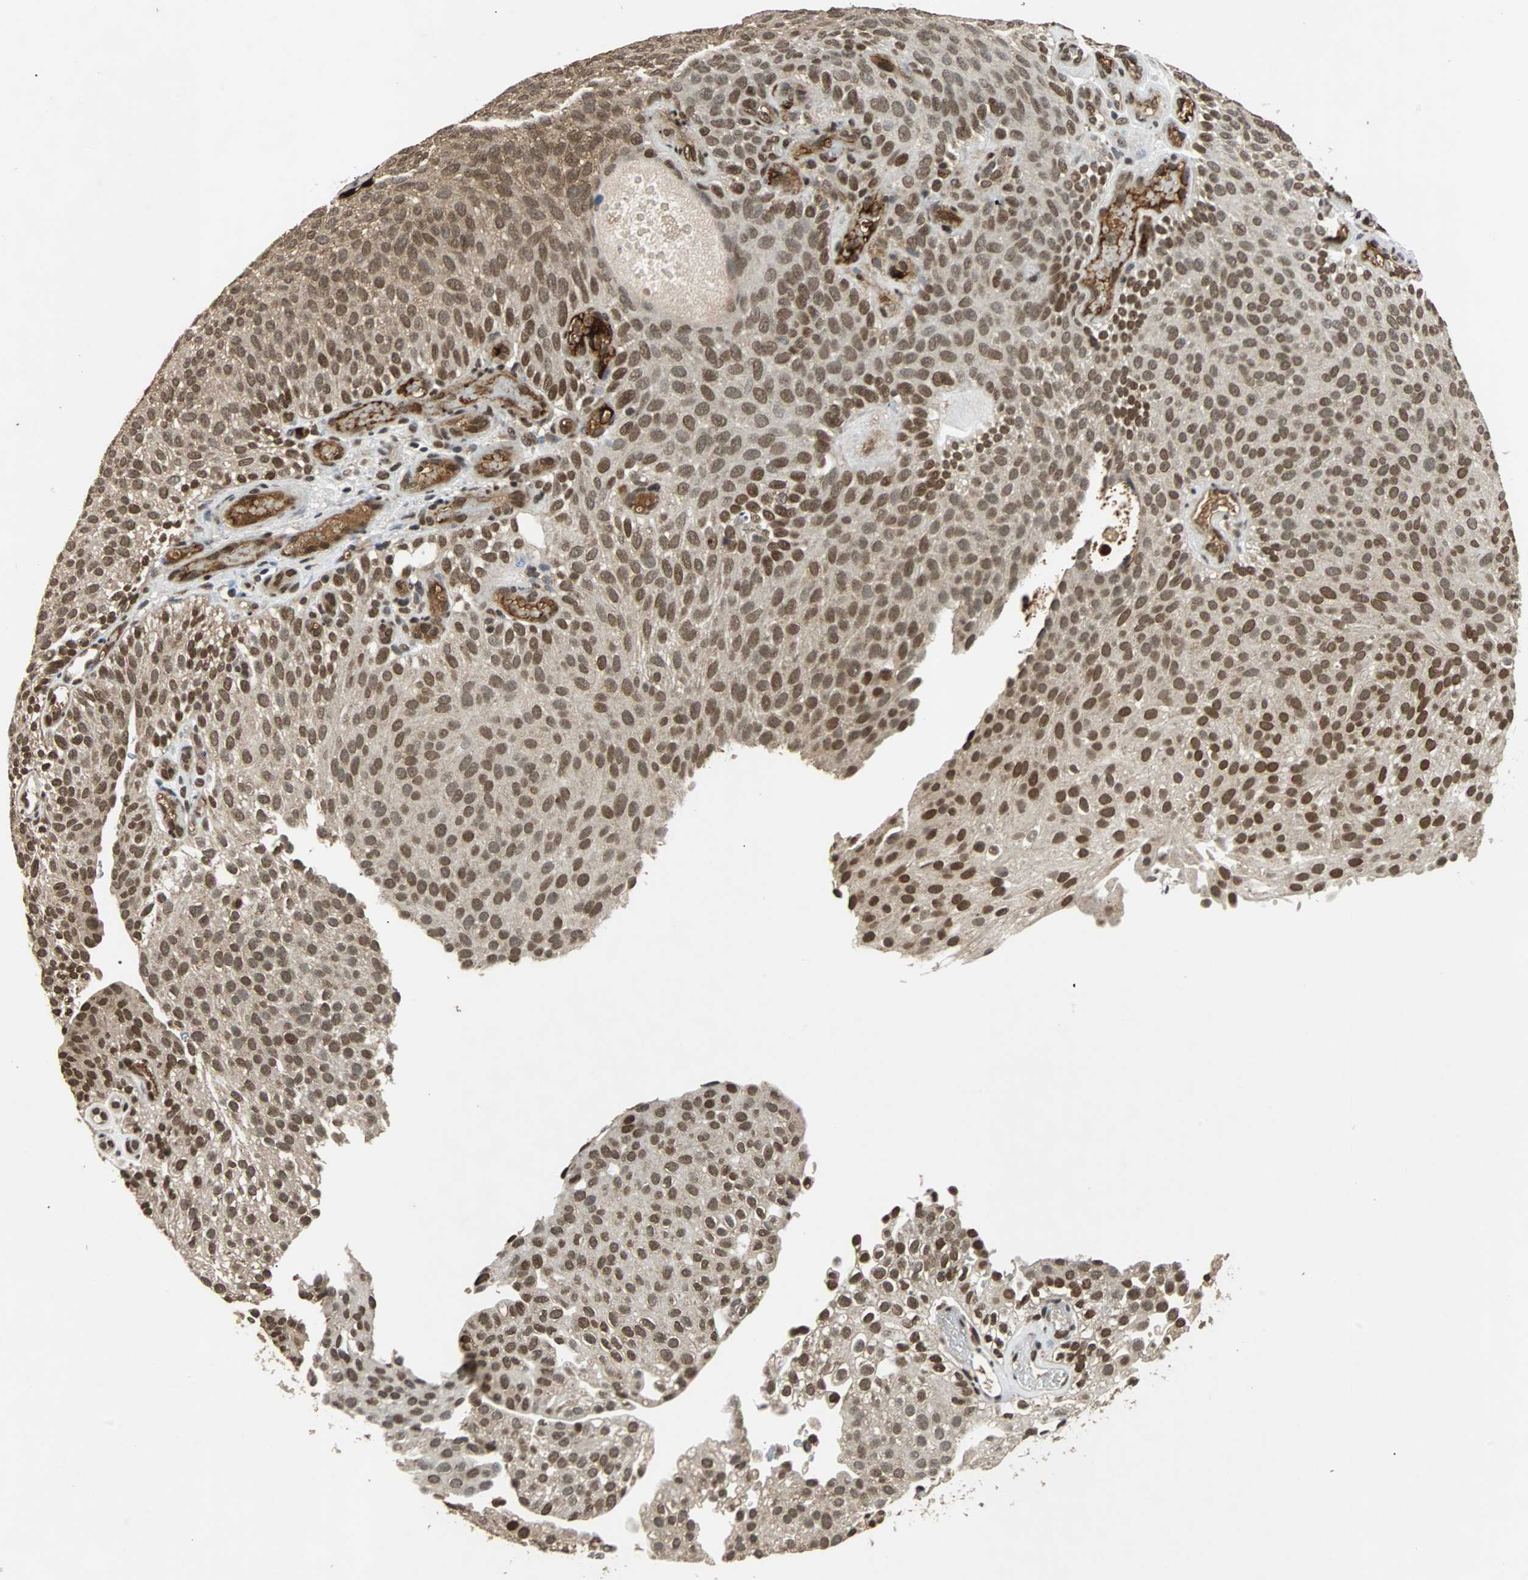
{"staining": {"intensity": "moderate", "quantity": ">75%", "location": "cytoplasmic/membranous,nuclear"}, "tissue": "urothelial cancer", "cell_type": "Tumor cells", "image_type": "cancer", "snomed": [{"axis": "morphology", "description": "Urothelial carcinoma, Low grade"}, {"axis": "topography", "description": "Urinary bladder"}], "caption": "A micrograph showing moderate cytoplasmic/membranous and nuclear expression in about >75% of tumor cells in urothelial cancer, as visualized by brown immunohistochemical staining.", "gene": "PHC1", "patient": {"sex": "male", "age": 78}}